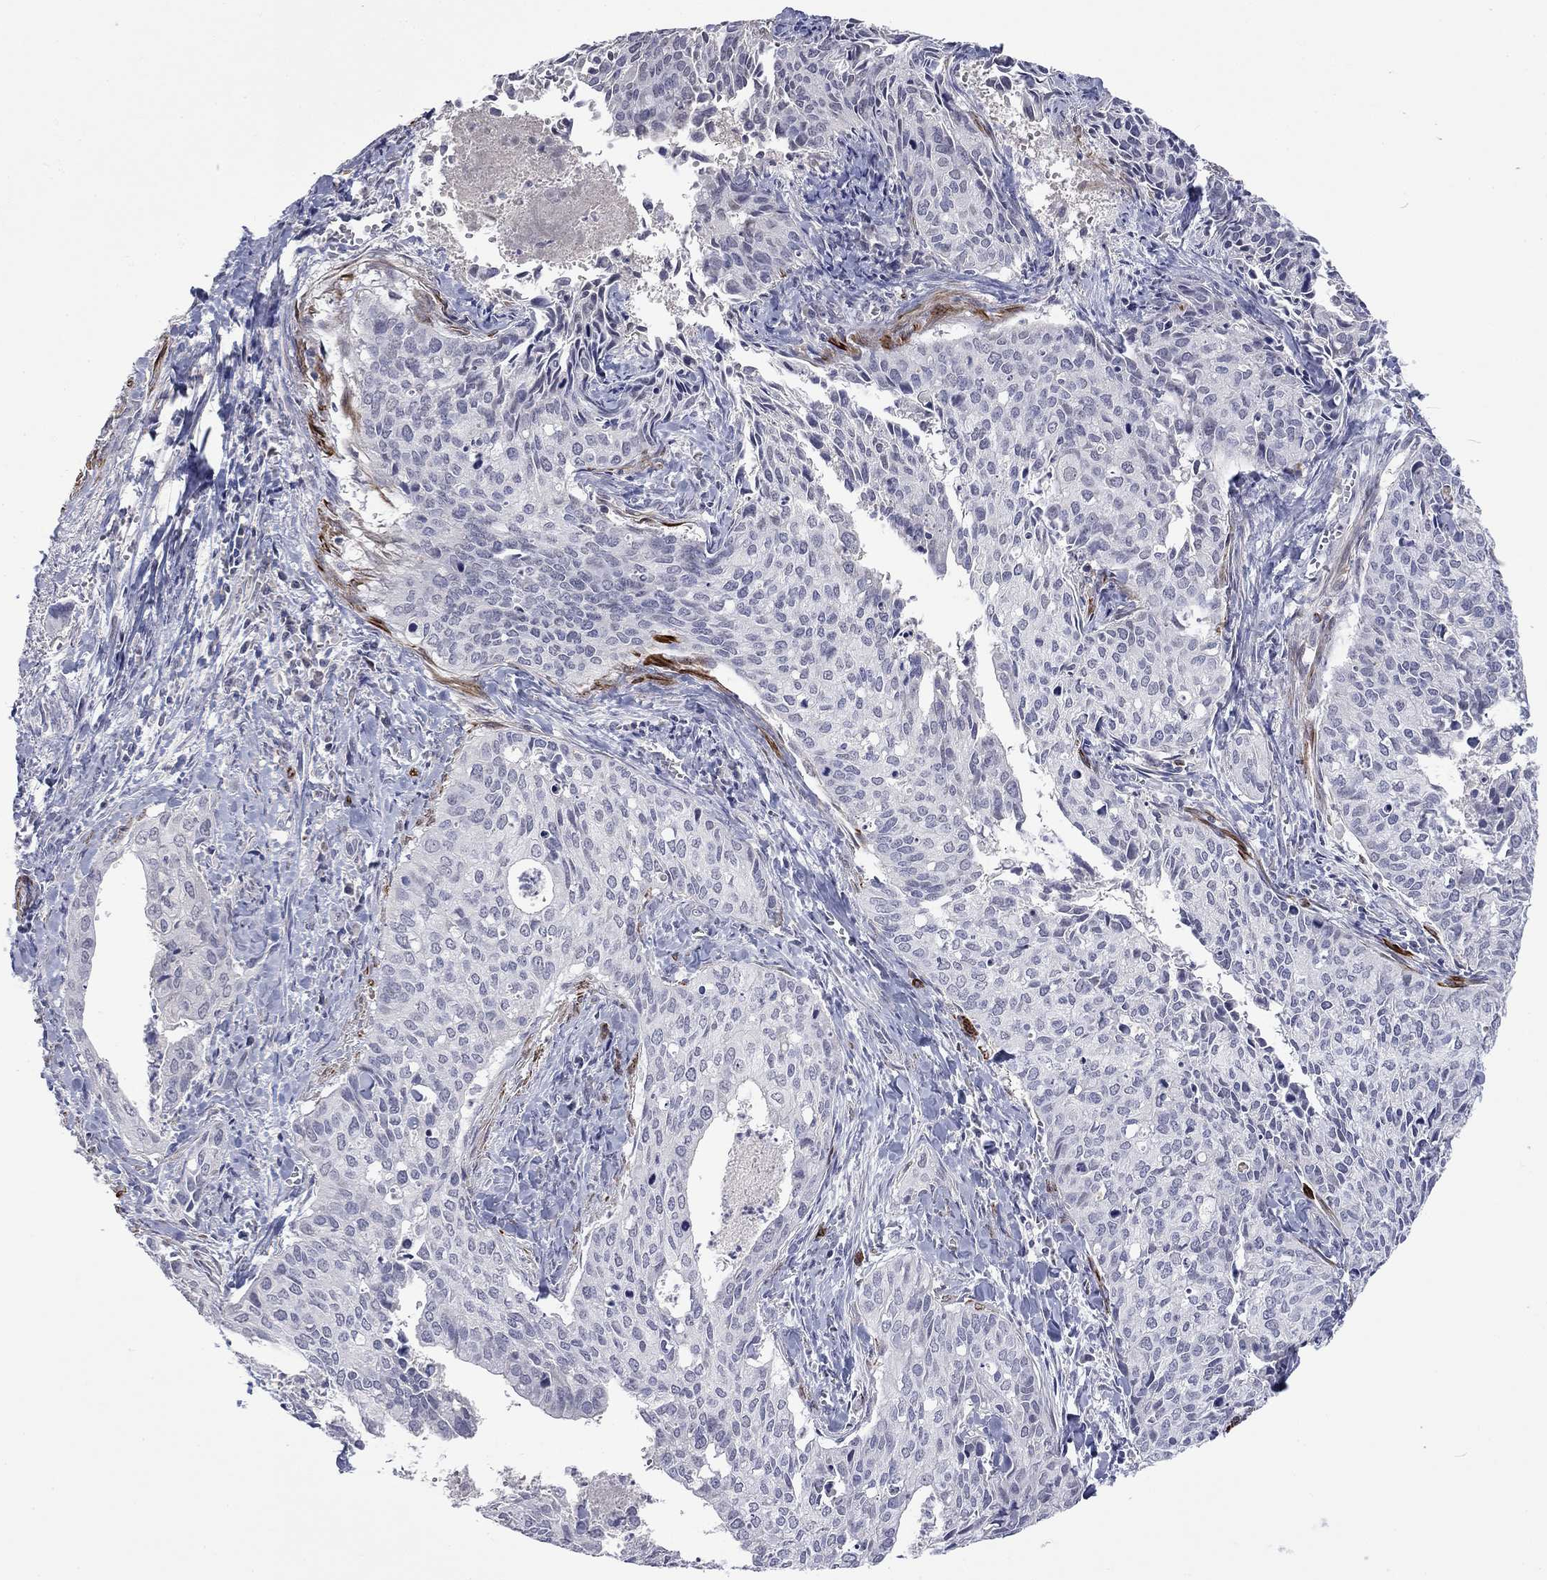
{"staining": {"intensity": "negative", "quantity": "none", "location": "none"}, "tissue": "cervical cancer", "cell_type": "Tumor cells", "image_type": "cancer", "snomed": [{"axis": "morphology", "description": "Squamous cell carcinoma, NOS"}, {"axis": "topography", "description": "Cervix"}], "caption": "This histopathology image is of cervical cancer stained with immunohistochemistry (IHC) to label a protein in brown with the nuclei are counter-stained blue. There is no staining in tumor cells. (Immunohistochemistry, brightfield microscopy, high magnification).", "gene": "IP6K3", "patient": {"sex": "female", "age": 29}}